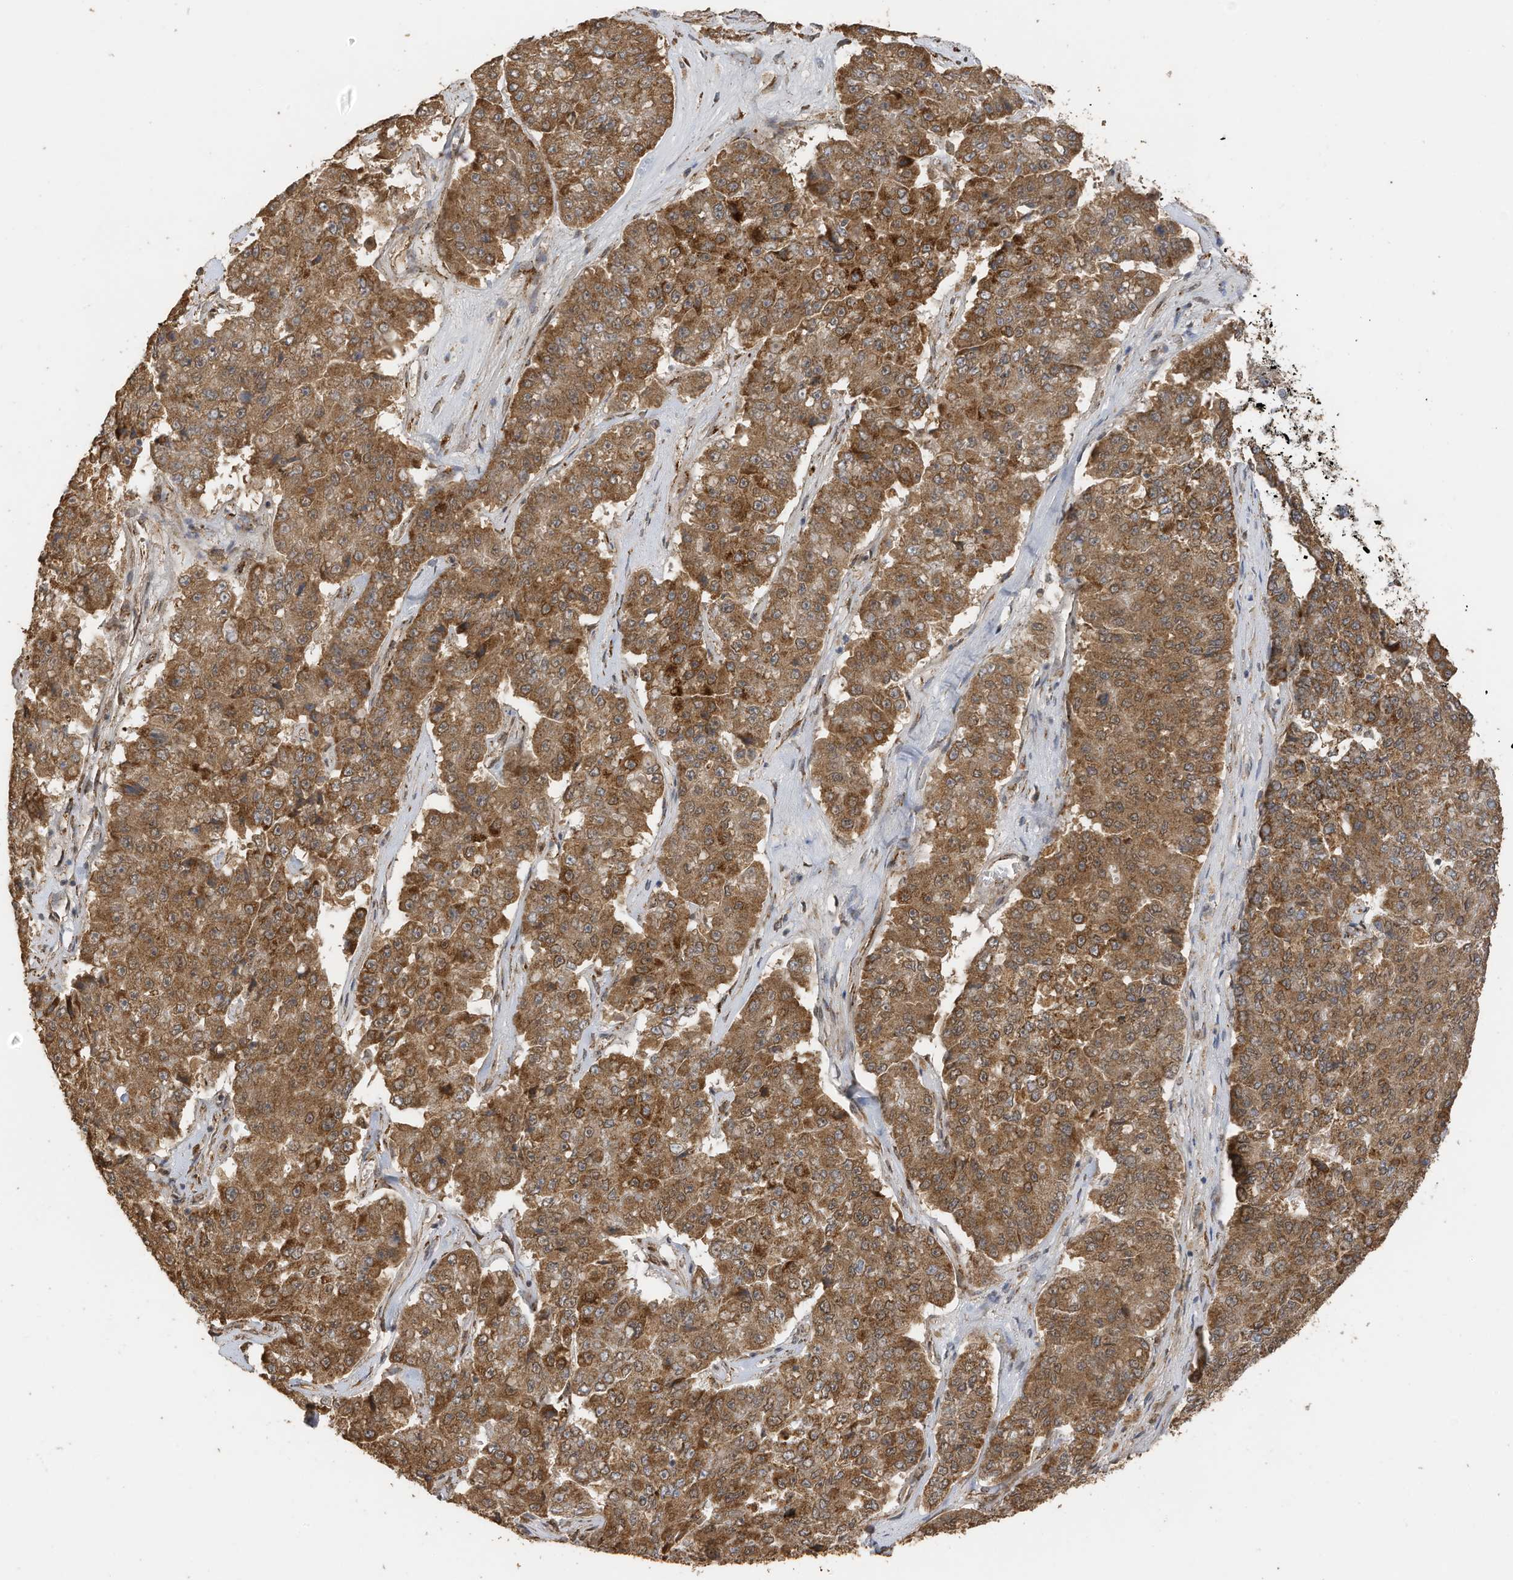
{"staining": {"intensity": "moderate", "quantity": ">75%", "location": "cytoplasmic/membranous"}, "tissue": "pancreatic cancer", "cell_type": "Tumor cells", "image_type": "cancer", "snomed": [{"axis": "morphology", "description": "Adenocarcinoma, NOS"}, {"axis": "topography", "description": "Pancreas"}], "caption": "The photomicrograph exhibits a brown stain indicating the presence of a protein in the cytoplasmic/membranous of tumor cells in pancreatic cancer (adenocarcinoma).", "gene": "ERLEC1", "patient": {"sex": "male", "age": 50}}